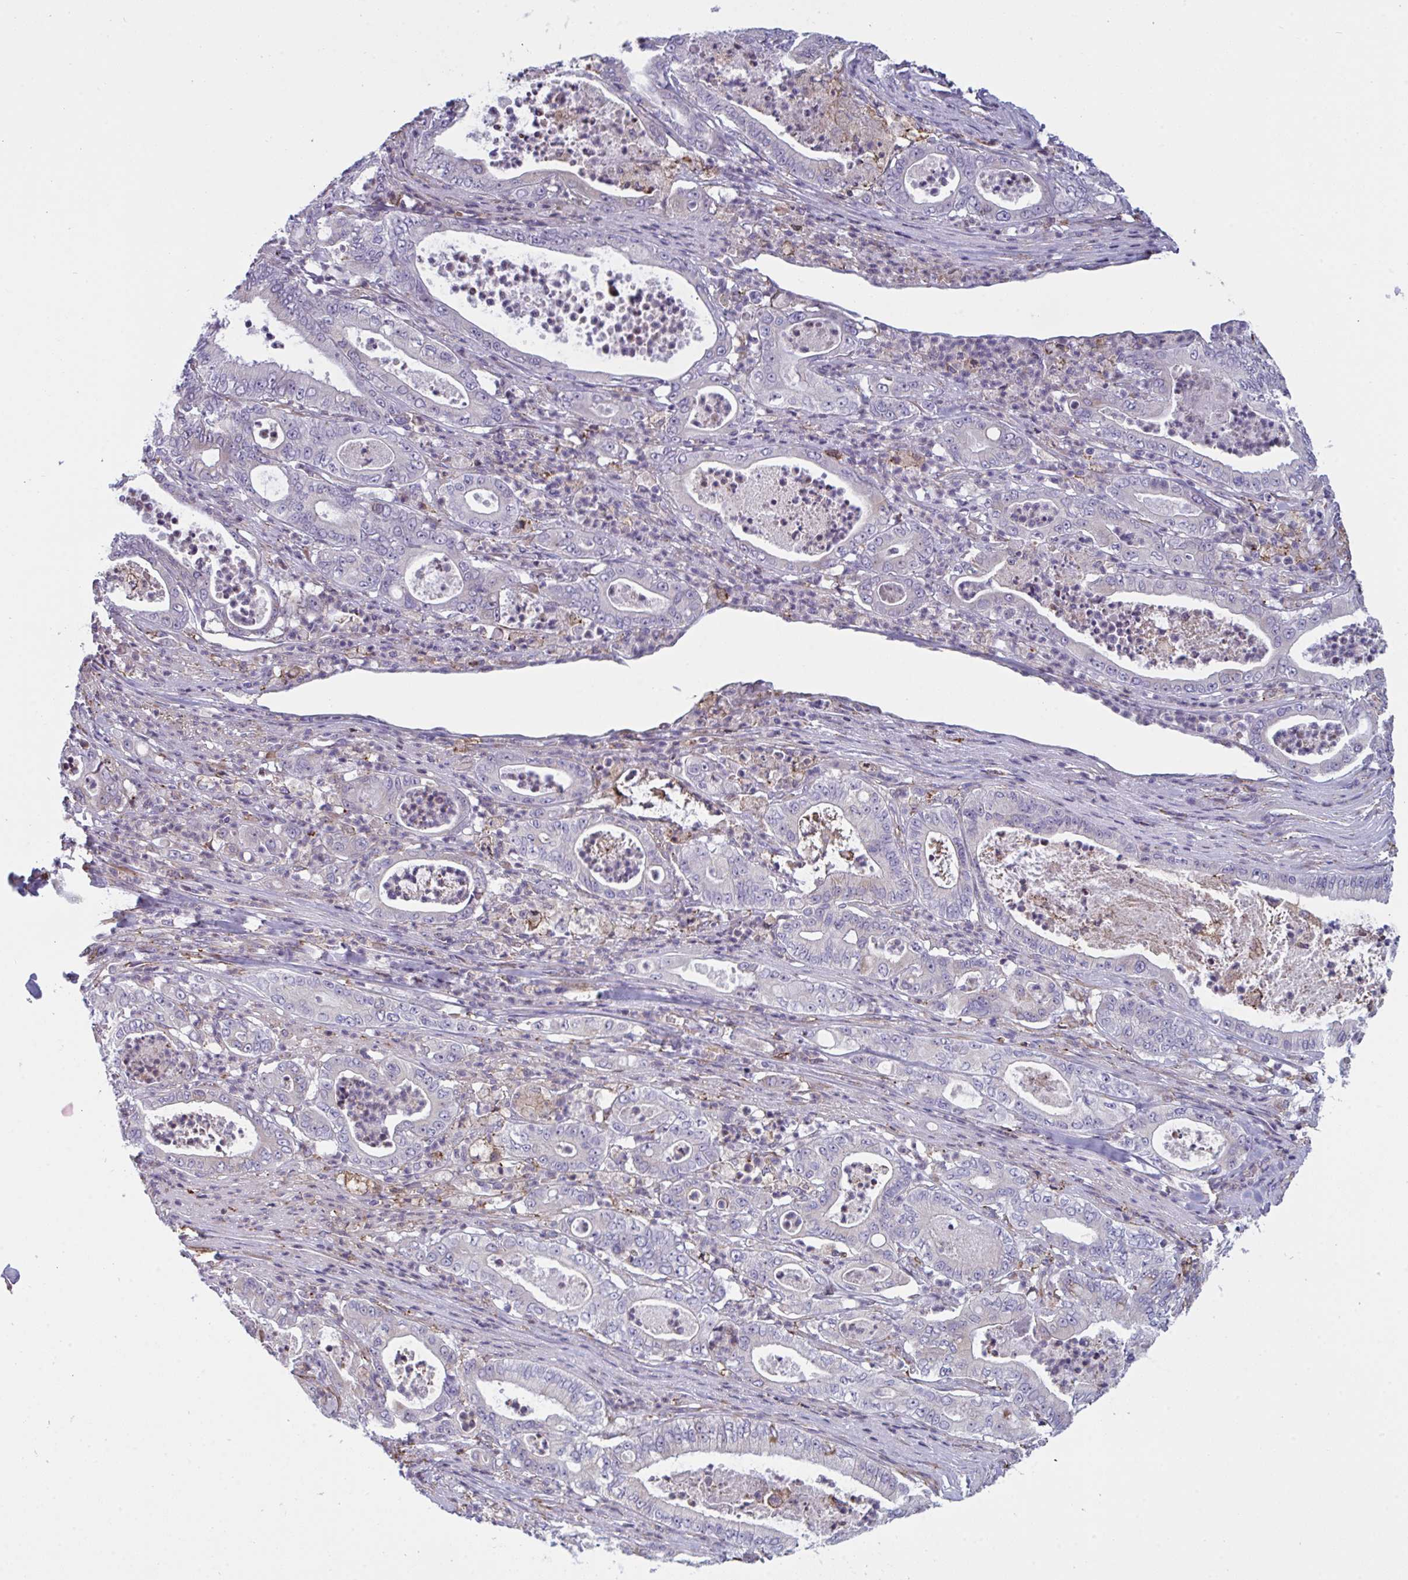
{"staining": {"intensity": "negative", "quantity": "none", "location": "none"}, "tissue": "pancreatic cancer", "cell_type": "Tumor cells", "image_type": "cancer", "snomed": [{"axis": "morphology", "description": "Adenocarcinoma, NOS"}, {"axis": "topography", "description": "Pancreas"}], "caption": "An image of pancreatic cancer (adenocarcinoma) stained for a protein reveals no brown staining in tumor cells.", "gene": "MYMK", "patient": {"sex": "male", "age": 71}}